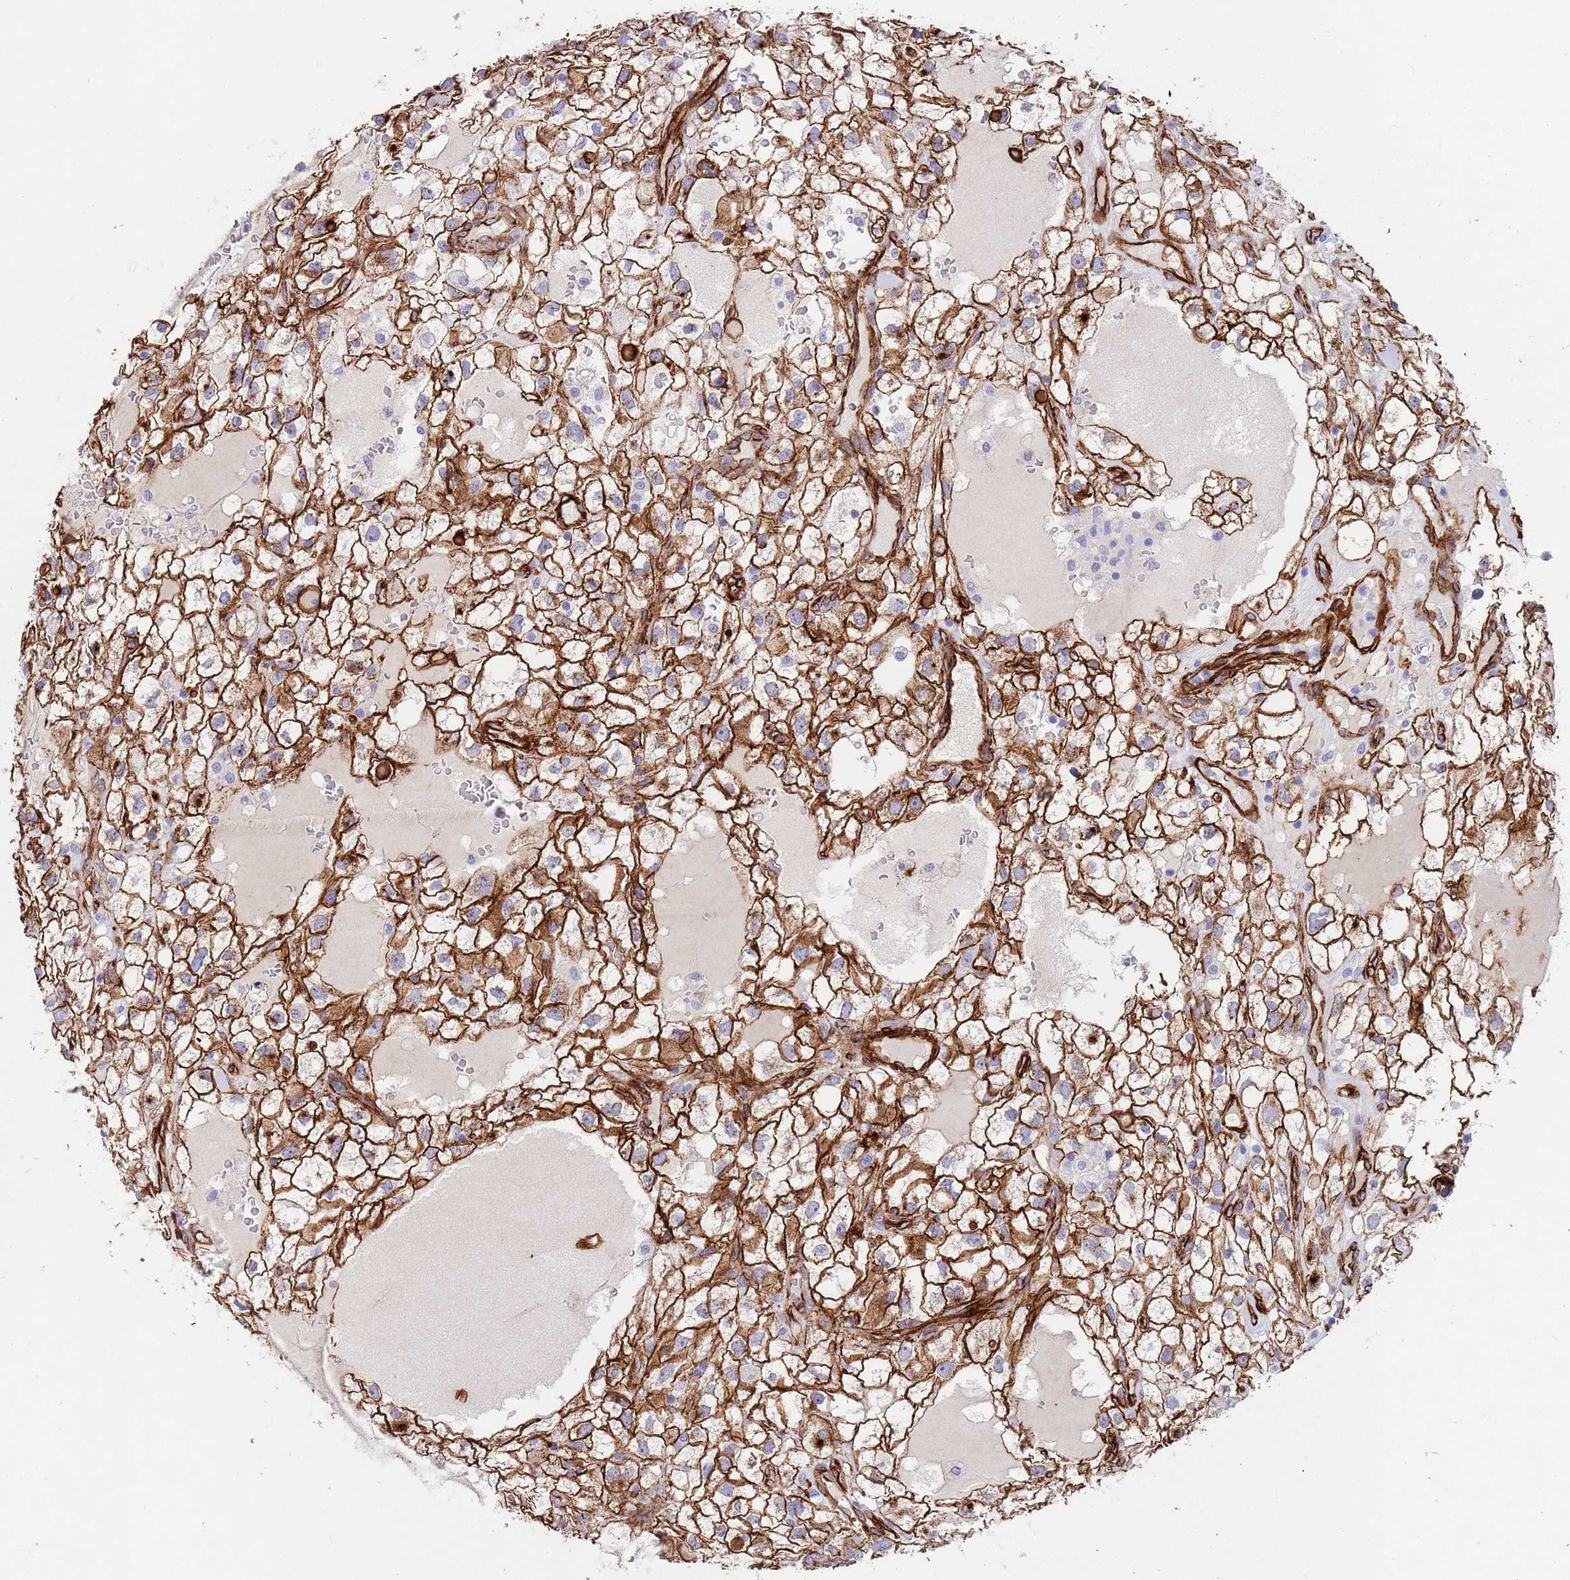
{"staining": {"intensity": "strong", "quantity": ">75%", "location": "cytoplasmic/membranous"}, "tissue": "renal cancer", "cell_type": "Tumor cells", "image_type": "cancer", "snomed": [{"axis": "morphology", "description": "Adenocarcinoma, NOS"}, {"axis": "topography", "description": "Kidney"}], "caption": "High-magnification brightfield microscopy of adenocarcinoma (renal) stained with DAB (3,3'-diaminobenzidine) (brown) and counterstained with hematoxylin (blue). tumor cells exhibit strong cytoplasmic/membranous expression is present in about>75% of cells.", "gene": "CAV2", "patient": {"sex": "male", "age": 59}}